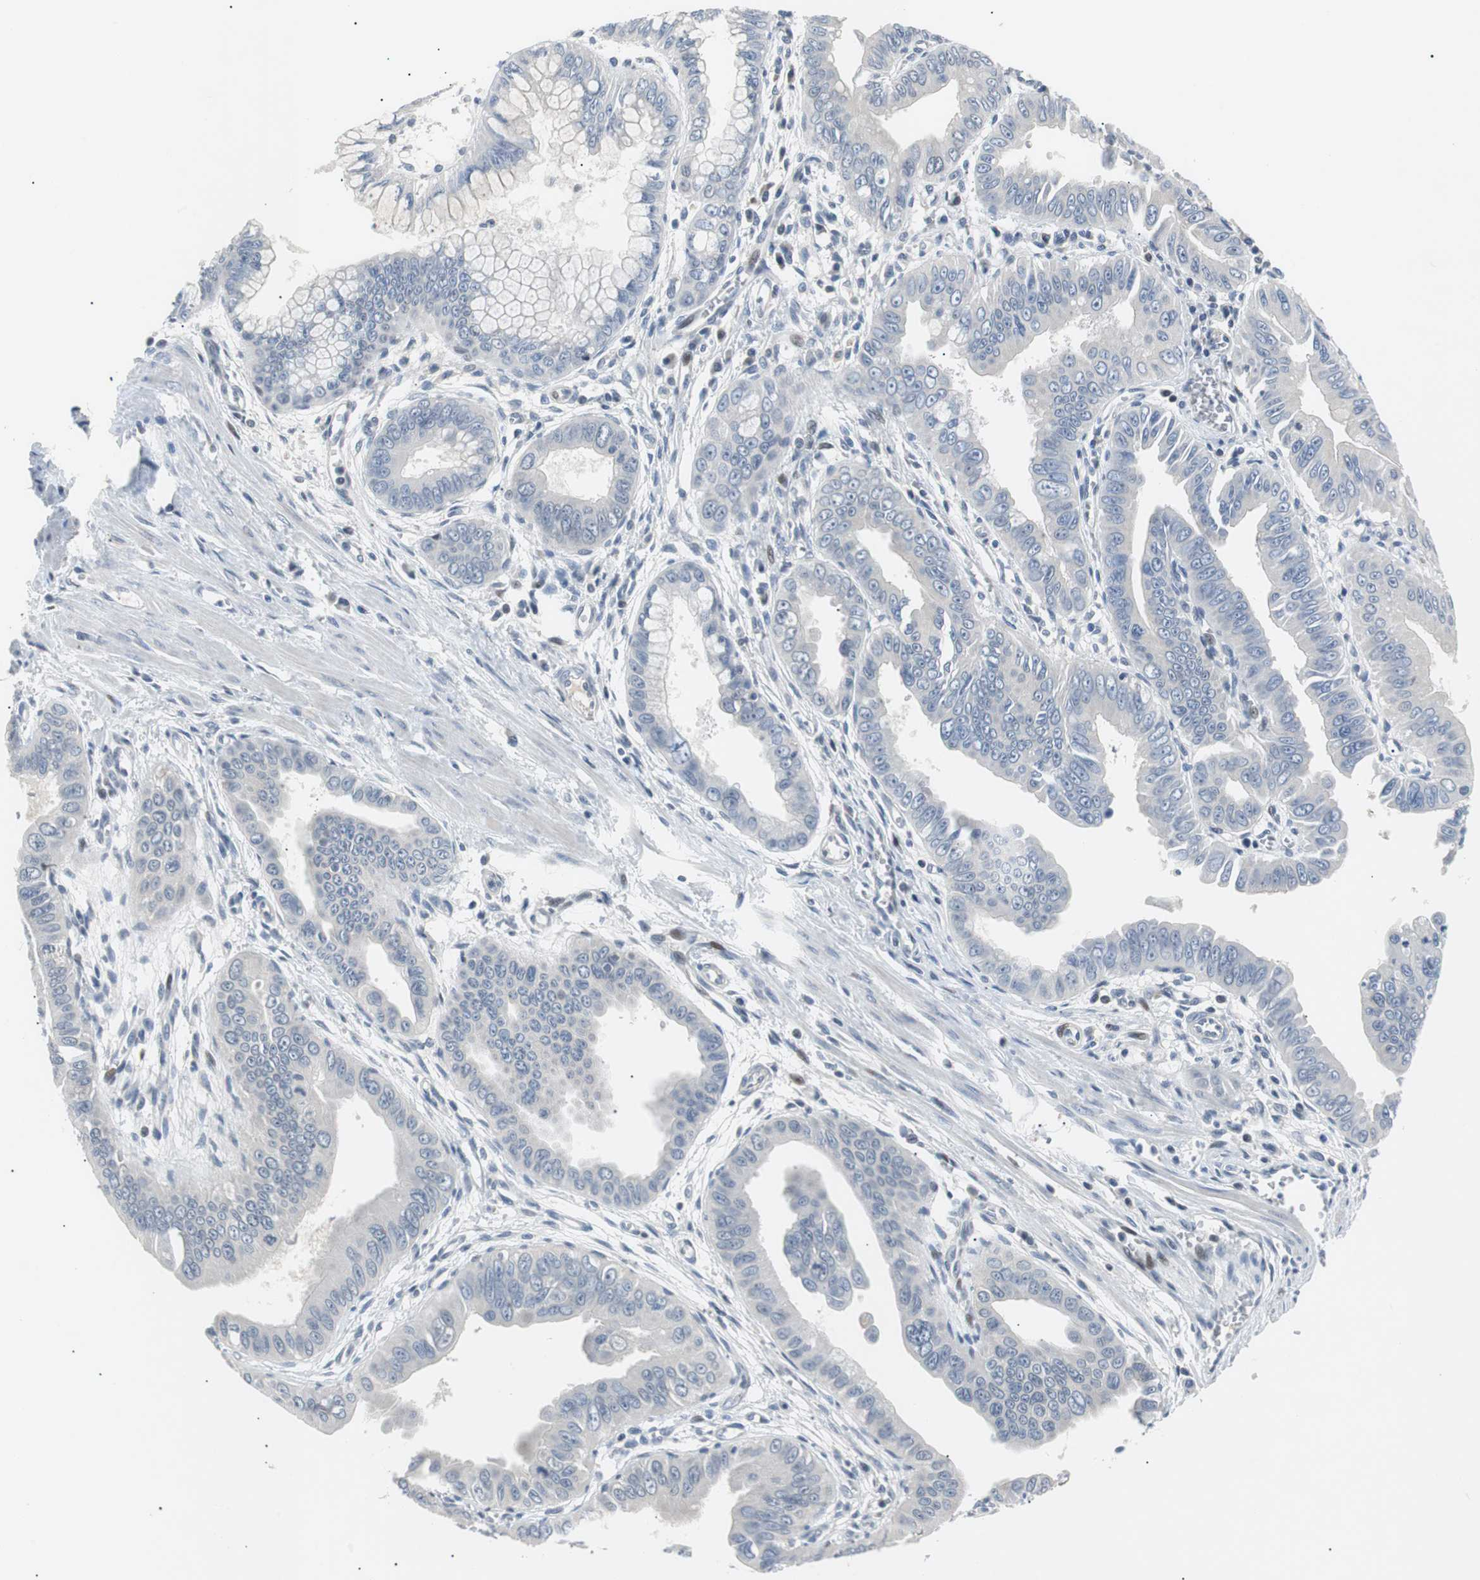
{"staining": {"intensity": "negative", "quantity": "none", "location": "none"}, "tissue": "pancreatic cancer", "cell_type": "Tumor cells", "image_type": "cancer", "snomed": [{"axis": "morphology", "description": "Normal tissue, NOS"}, {"axis": "topography", "description": "Lymph node"}], "caption": "Immunohistochemical staining of human pancreatic cancer reveals no significant staining in tumor cells.", "gene": "MAP2K4", "patient": {"sex": "male", "age": 50}}